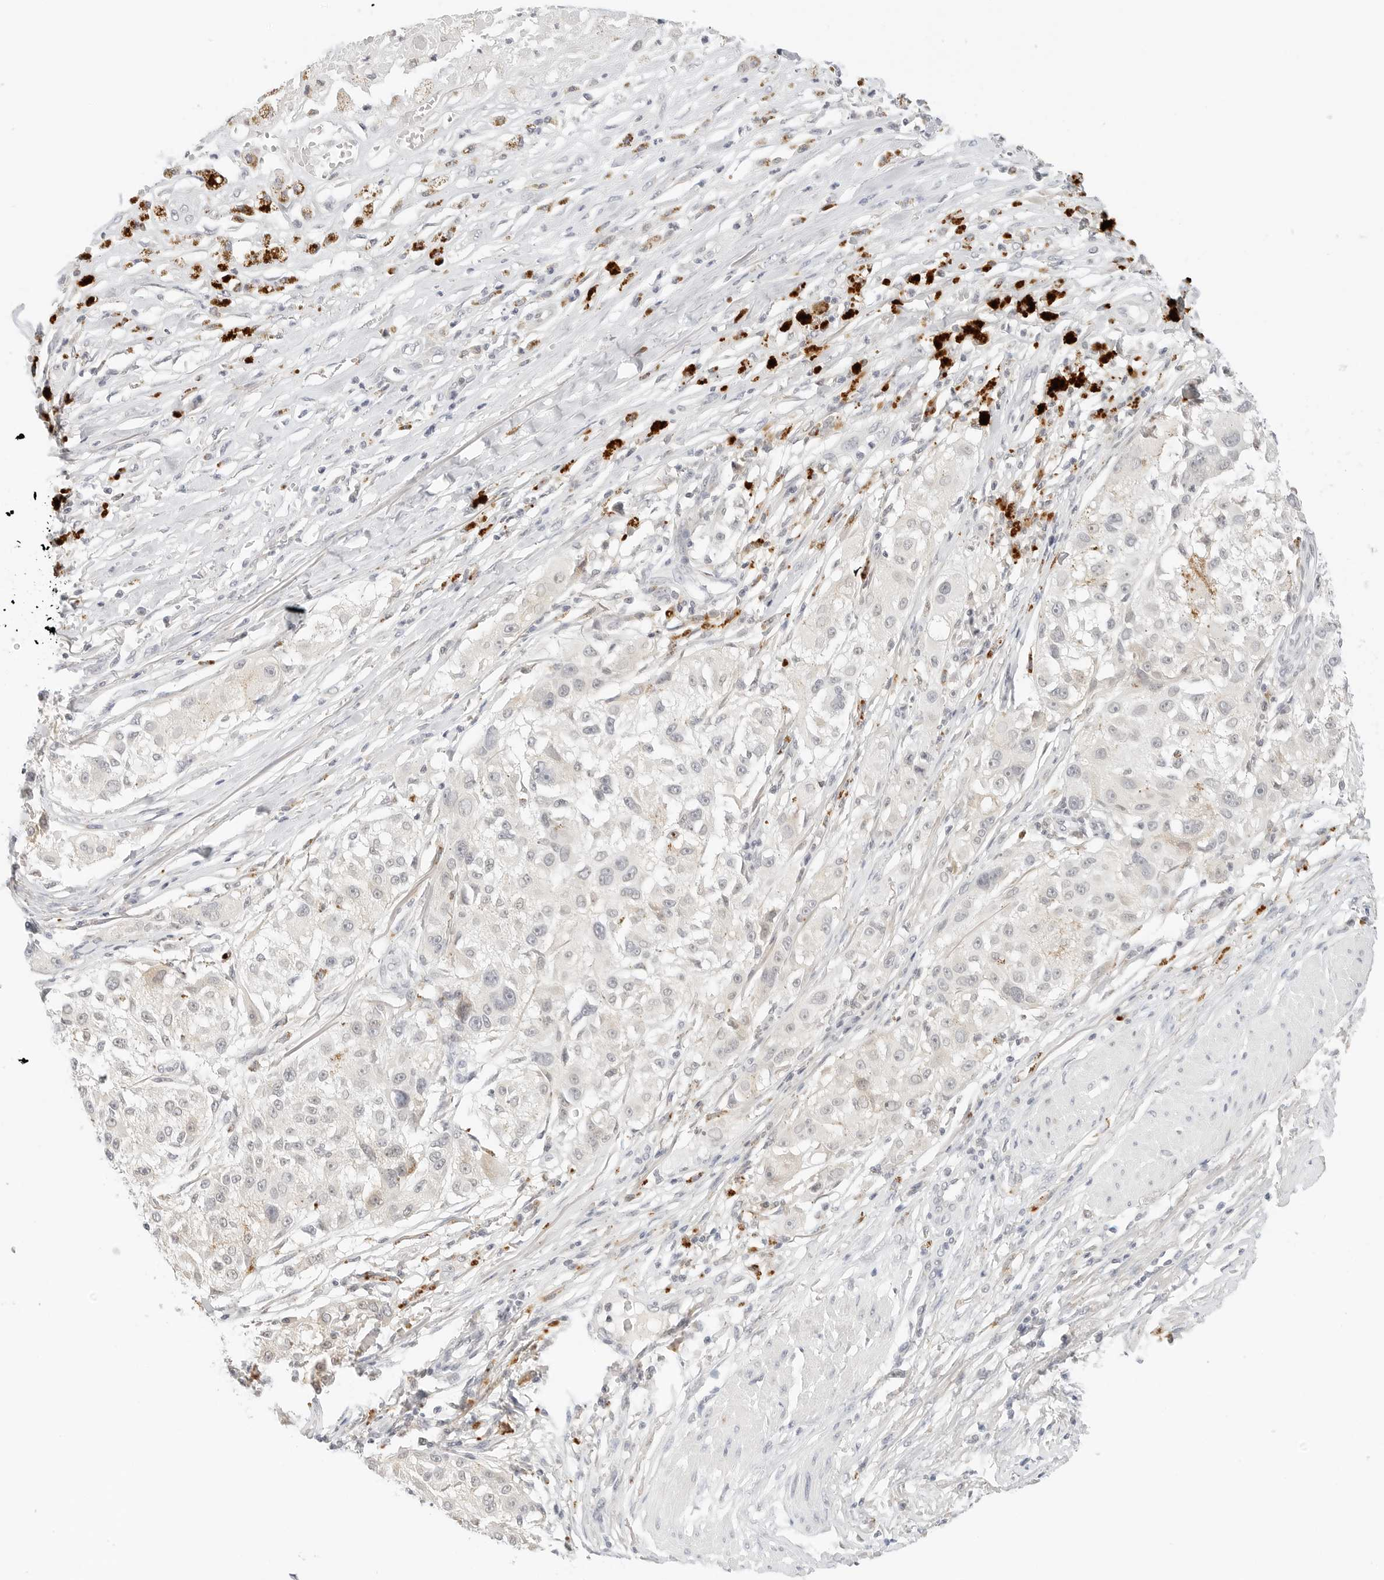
{"staining": {"intensity": "negative", "quantity": "none", "location": "none"}, "tissue": "melanoma", "cell_type": "Tumor cells", "image_type": "cancer", "snomed": [{"axis": "morphology", "description": "Necrosis, NOS"}, {"axis": "morphology", "description": "Malignant melanoma, NOS"}, {"axis": "topography", "description": "Skin"}], "caption": "Immunohistochemical staining of malignant melanoma reveals no significant positivity in tumor cells. (DAB immunohistochemistry visualized using brightfield microscopy, high magnification).", "gene": "NEO1", "patient": {"sex": "female", "age": 87}}